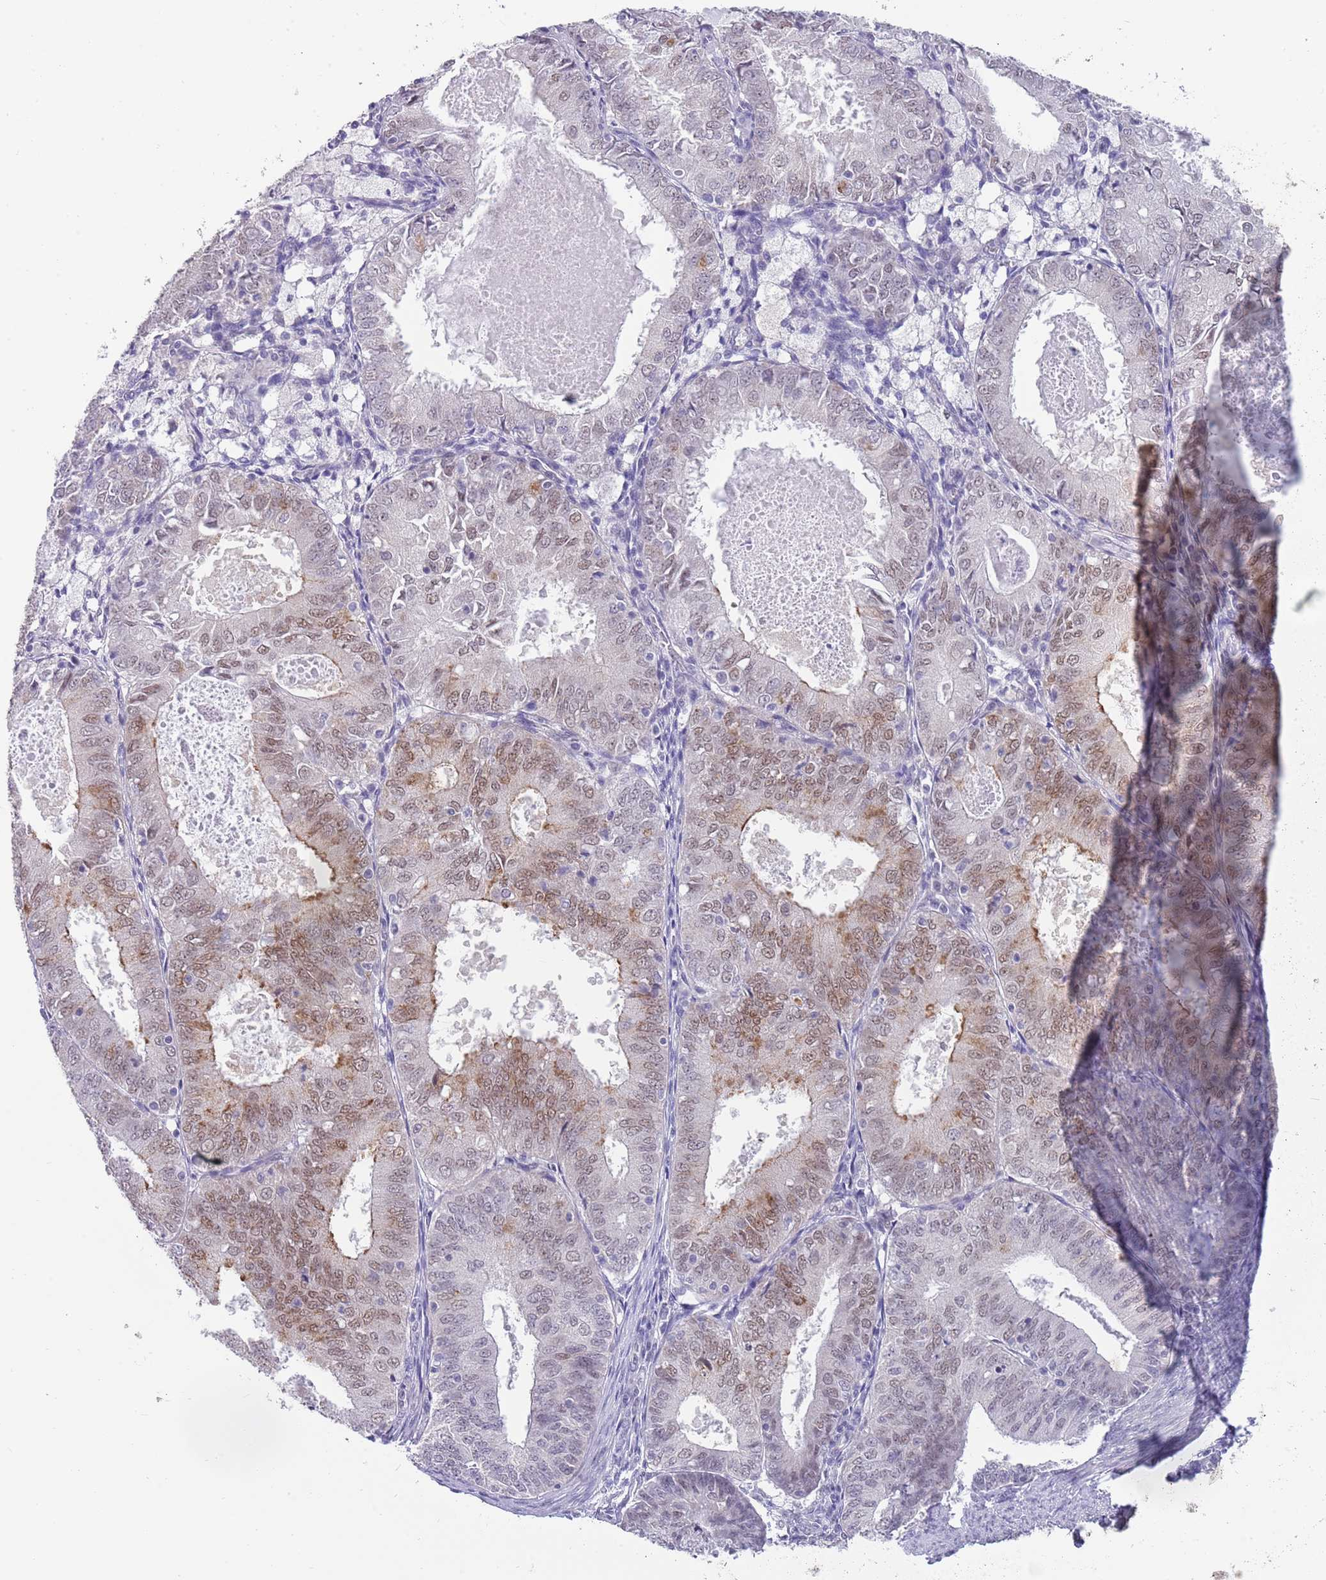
{"staining": {"intensity": "moderate", "quantity": "<25%", "location": "cytoplasmic/membranous,nuclear"}, "tissue": "endometrial cancer", "cell_type": "Tumor cells", "image_type": "cancer", "snomed": [{"axis": "morphology", "description": "Adenocarcinoma, NOS"}, {"axis": "topography", "description": "Endometrium"}], "caption": "A high-resolution photomicrograph shows immunohistochemistry staining of endometrial adenocarcinoma, which displays moderate cytoplasmic/membranous and nuclear expression in about <25% of tumor cells.", "gene": "SEPHS2", "patient": {"sex": "female", "age": 57}}